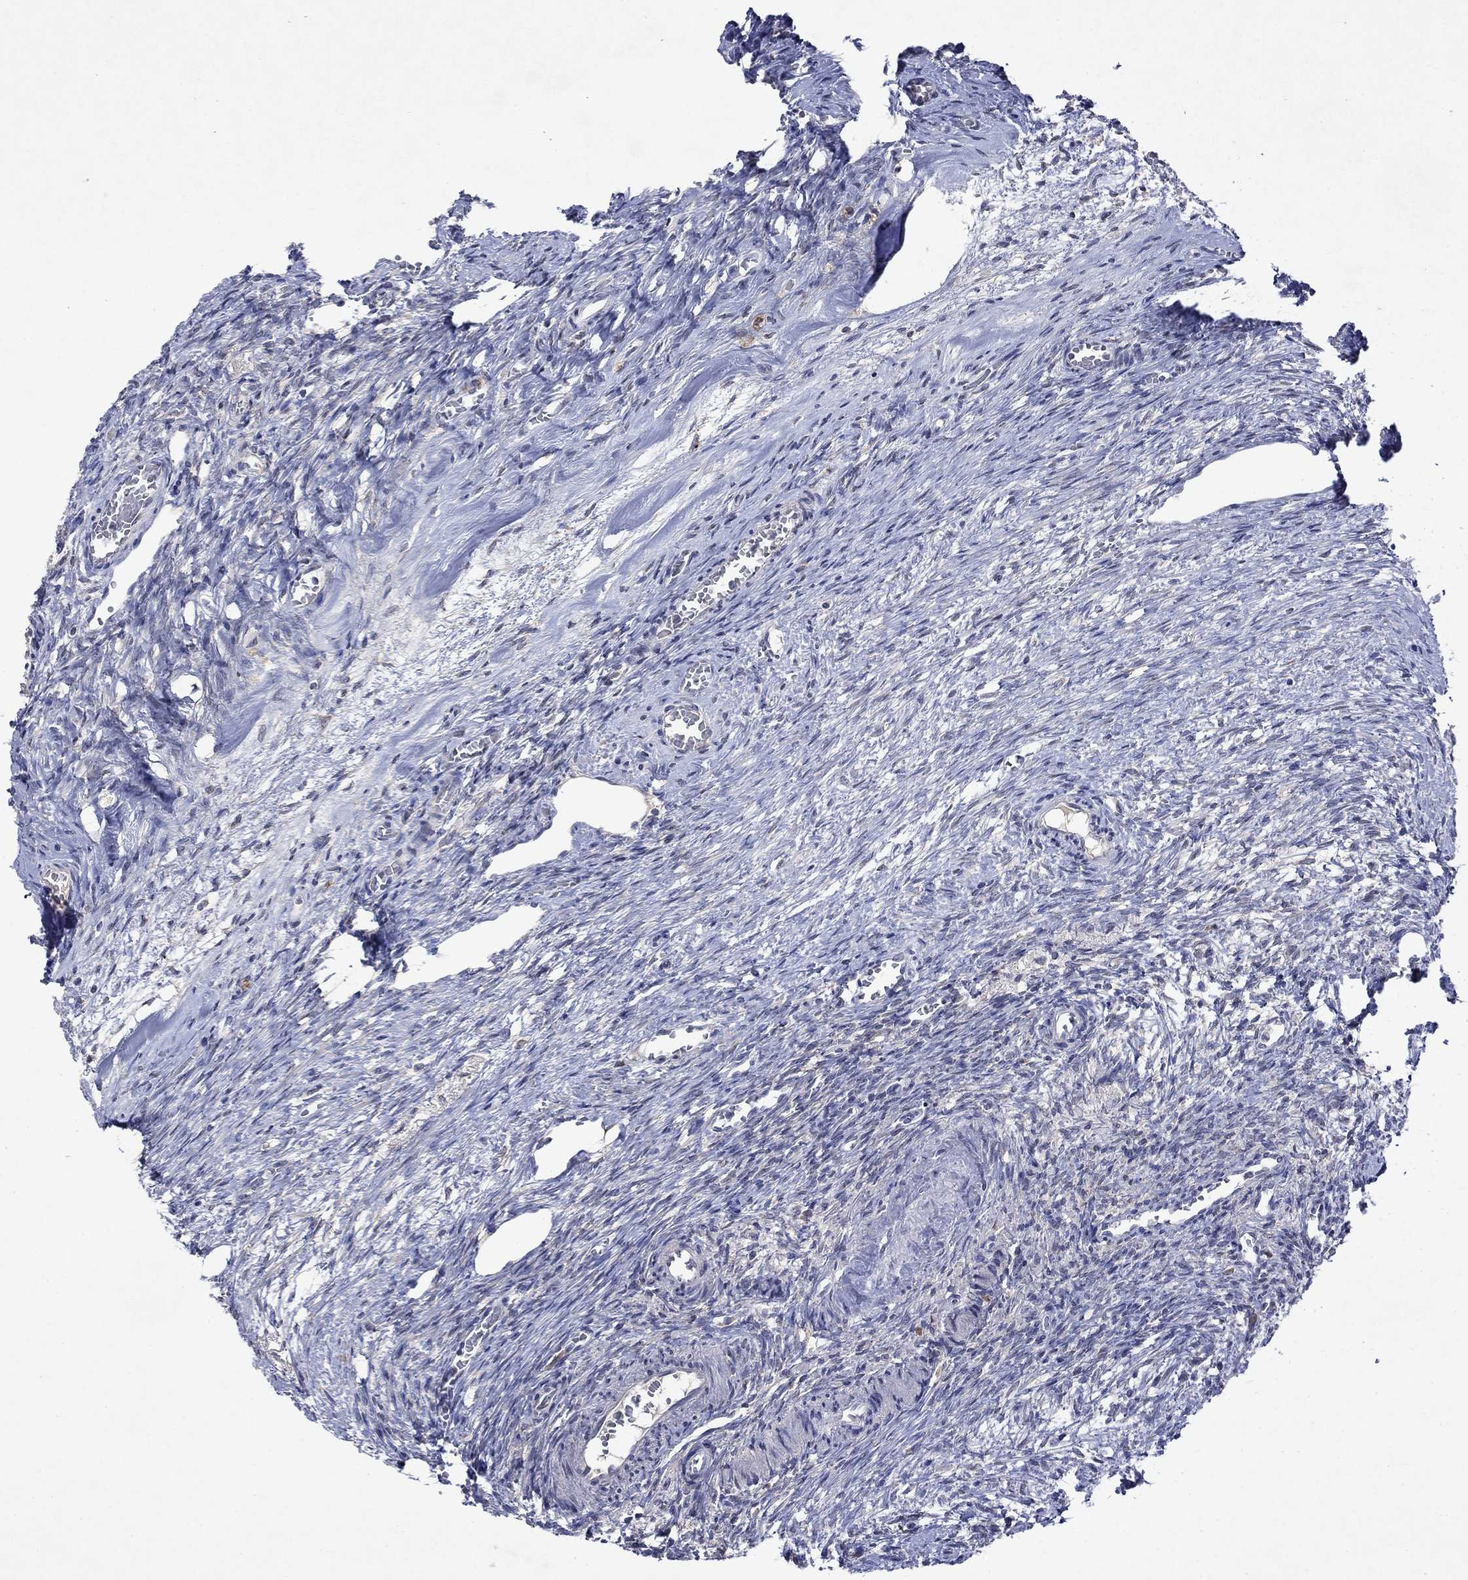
{"staining": {"intensity": "negative", "quantity": "none", "location": "none"}, "tissue": "ovary", "cell_type": "Ovarian stroma cells", "image_type": "normal", "snomed": [{"axis": "morphology", "description": "Normal tissue, NOS"}, {"axis": "topography", "description": "Ovary"}], "caption": "The image displays no staining of ovarian stroma cells in normal ovary. The staining was performed using DAB (3,3'-diaminobenzidine) to visualize the protein expression in brown, while the nuclei were stained in blue with hematoxylin (Magnification: 20x).", "gene": "TMEM97", "patient": {"sex": "female", "age": 39}}